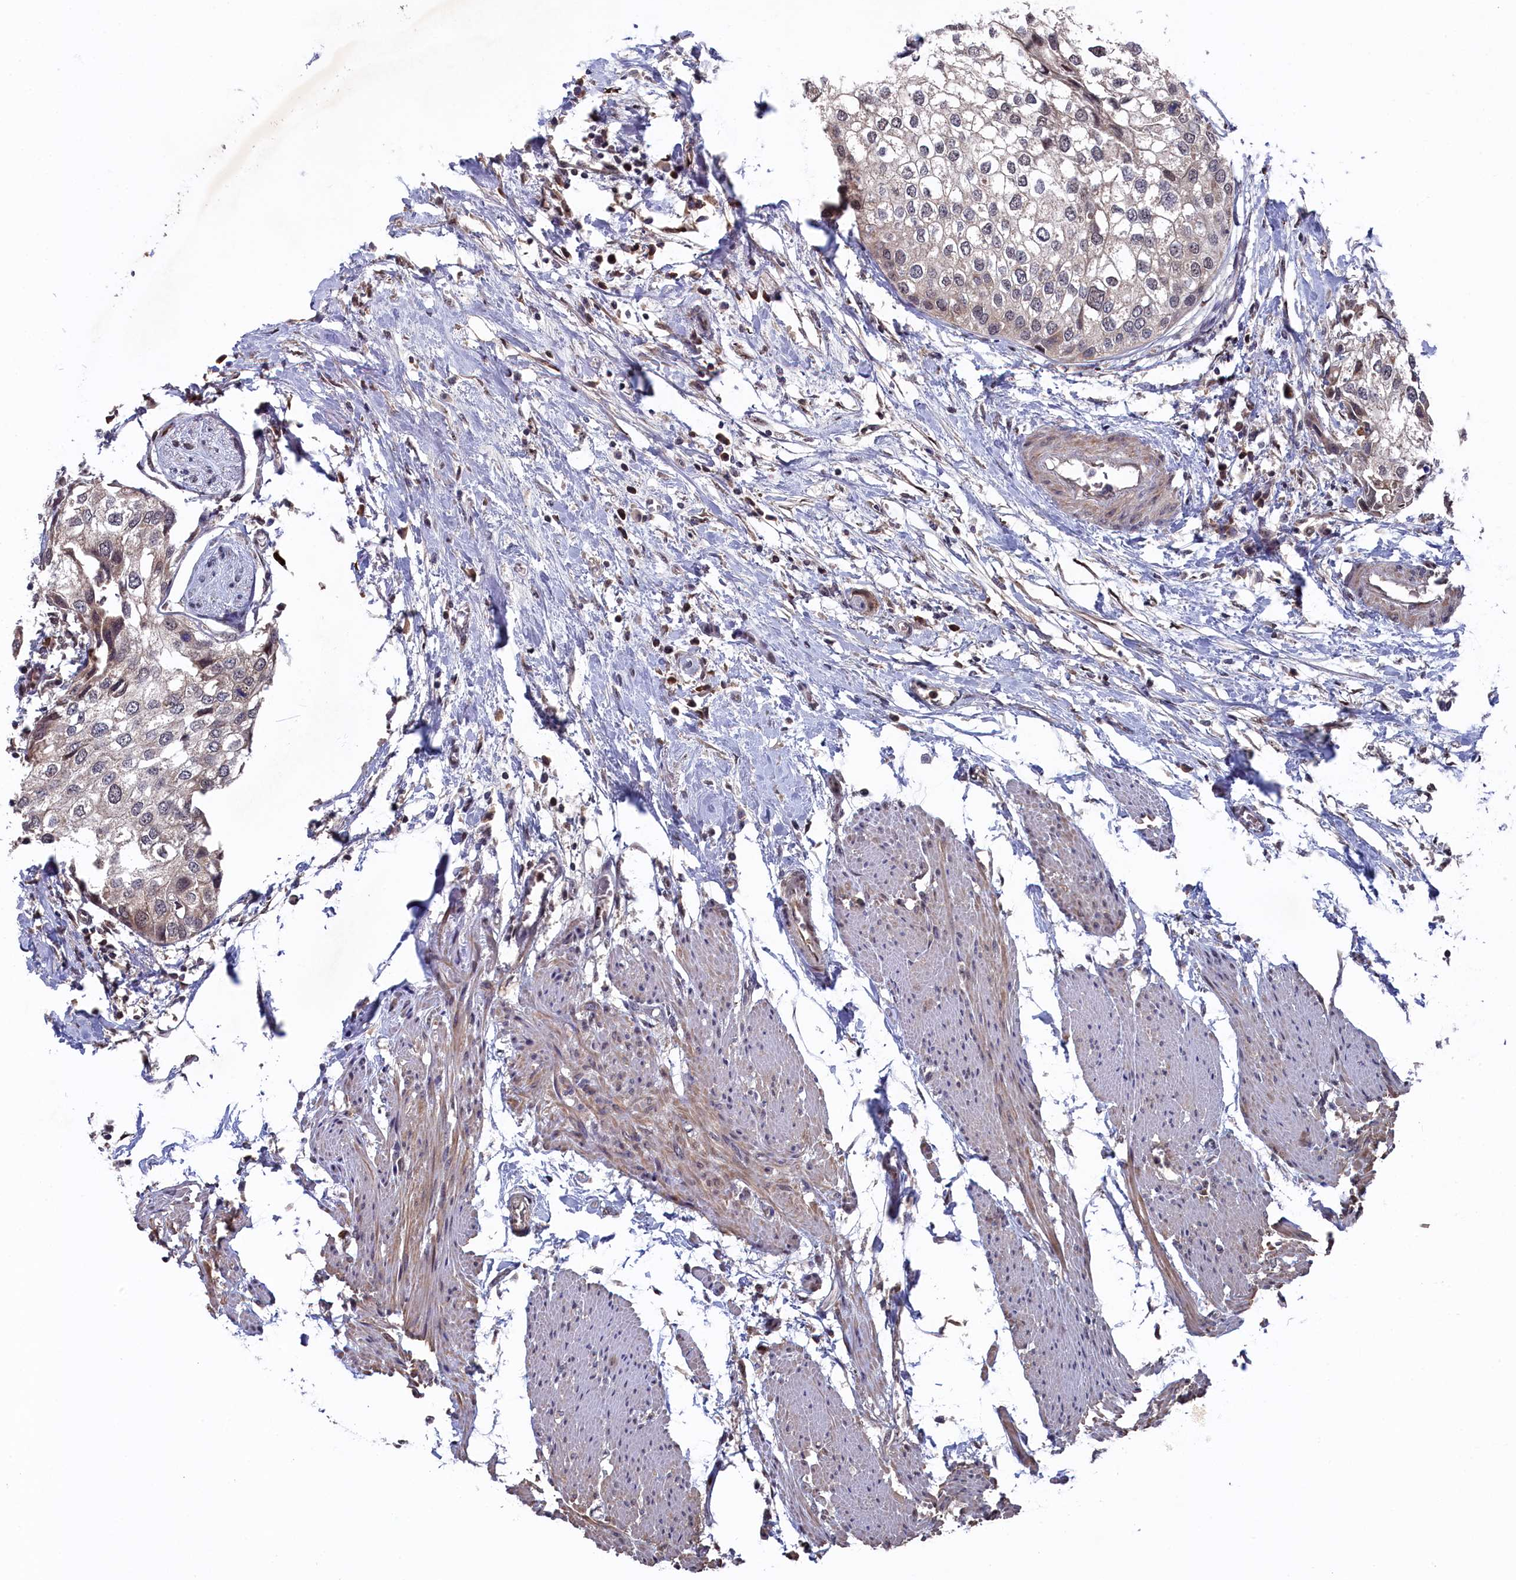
{"staining": {"intensity": "negative", "quantity": "none", "location": "none"}, "tissue": "urothelial cancer", "cell_type": "Tumor cells", "image_type": "cancer", "snomed": [{"axis": "morphology", "description": "Urothelial carcinoma, High grade"}, {"axis": "topography", "description": "Urinary bladder"}], "caption": "High-grade urothelial carcinoma was stained to show a protein in brown. There is no significant positivity in tumor cells. (DAB immunohistochemistry (IHC) with hematoxylin counter stain).", "gene": "CLPX", "patient": {"sex": "male", "age": 64}}